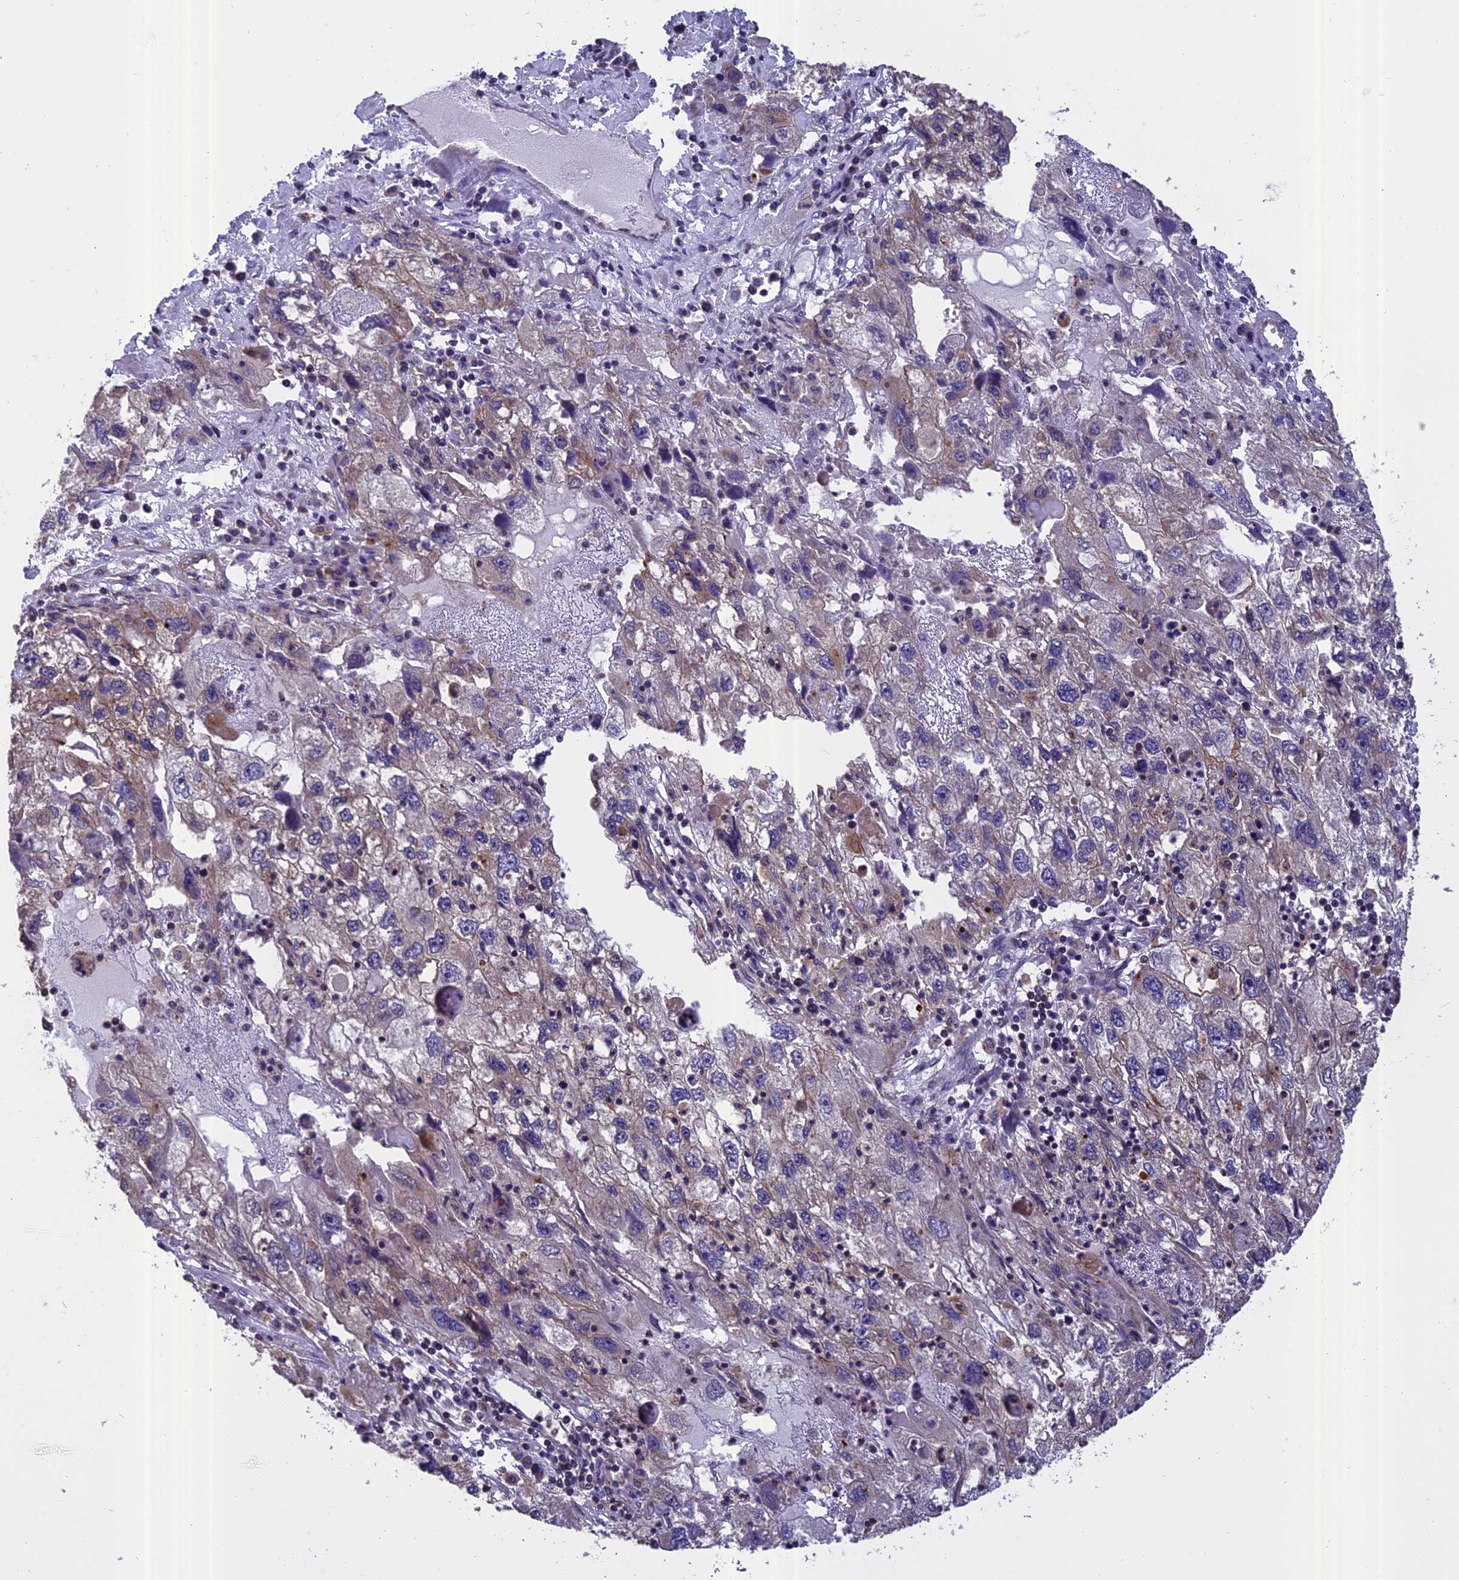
{"staining": {"intensity": "negative", "quantity": "none", "location": "none"}, "tissue": "endometrial cancer", "cell_type": "Tumor cells", "image_type": "cancer", "snomed": [{"axis": "morphology", "description": "Adenocarcinoma, NOS"}, {"axis": "topography", "description": "Endometrium"}], "caption": "Immunohistochemical staining of human adenocarcinoma (endometrial) shows no significant positivity in tumor cells.", "gene": "CHMP2A", "patient": {"sex": "female", "age": 49}}